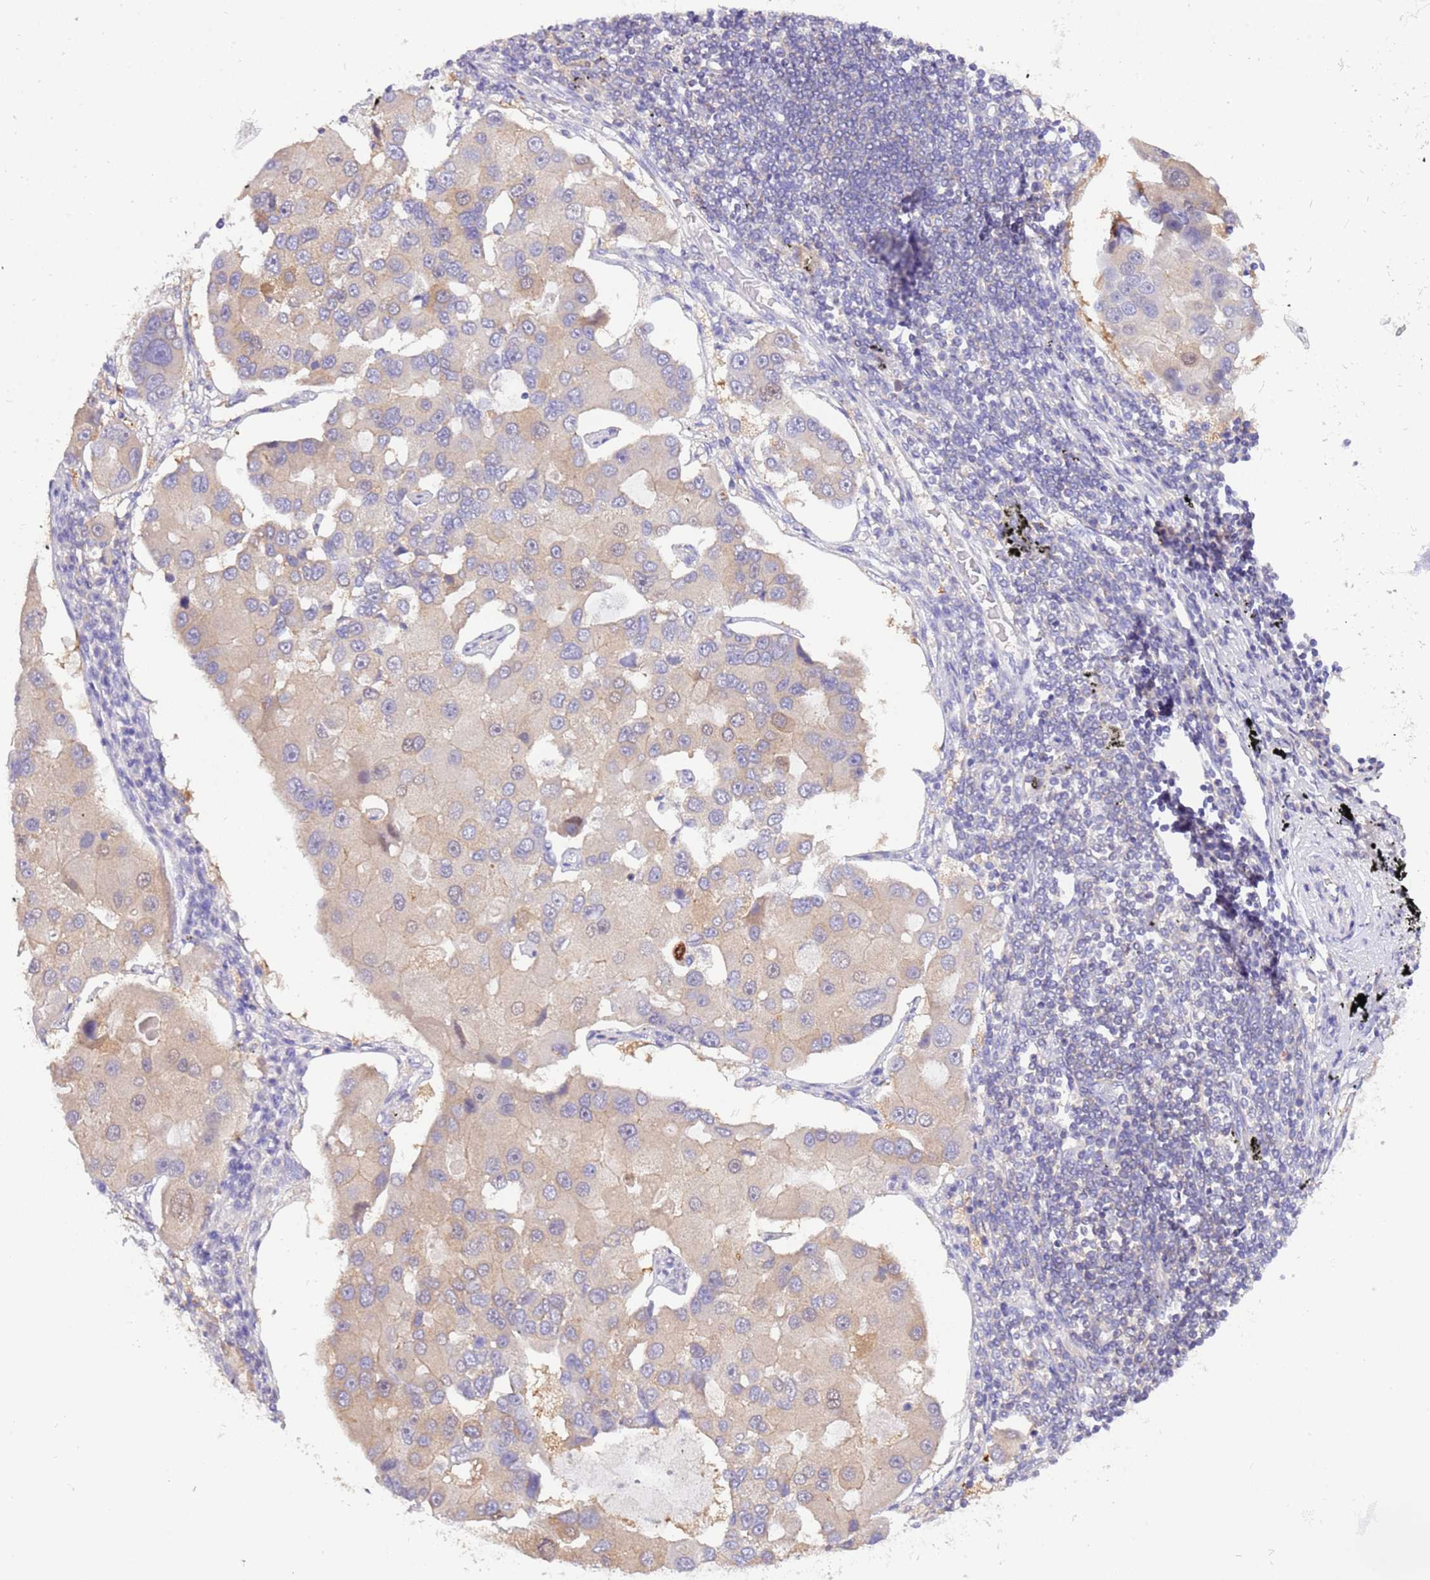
{"staining": {"intensity": "weak", "quantity": "25%-75%", "location": "cytoplasmic/membranous"}, "tissue": "lung cancer", "cell_type": "Tumor cells", "image_type": "cancer", "snomed": [{"axis": "morphology", "description": "Adenocarcinoma, NOS"}, {"axis": "topography", "description": "Lung"}], "caption": "Immunohistochemical staining of human lung cancer (adenocarcinoma) demonstrates weak cytoplasmic/membranous protein staining in about 25%-75% of tumor cells. (IHC, brightfield microscopy, high magnification).", "gene": "STIP1", "patient": {"sex": "female", "age": 54}}